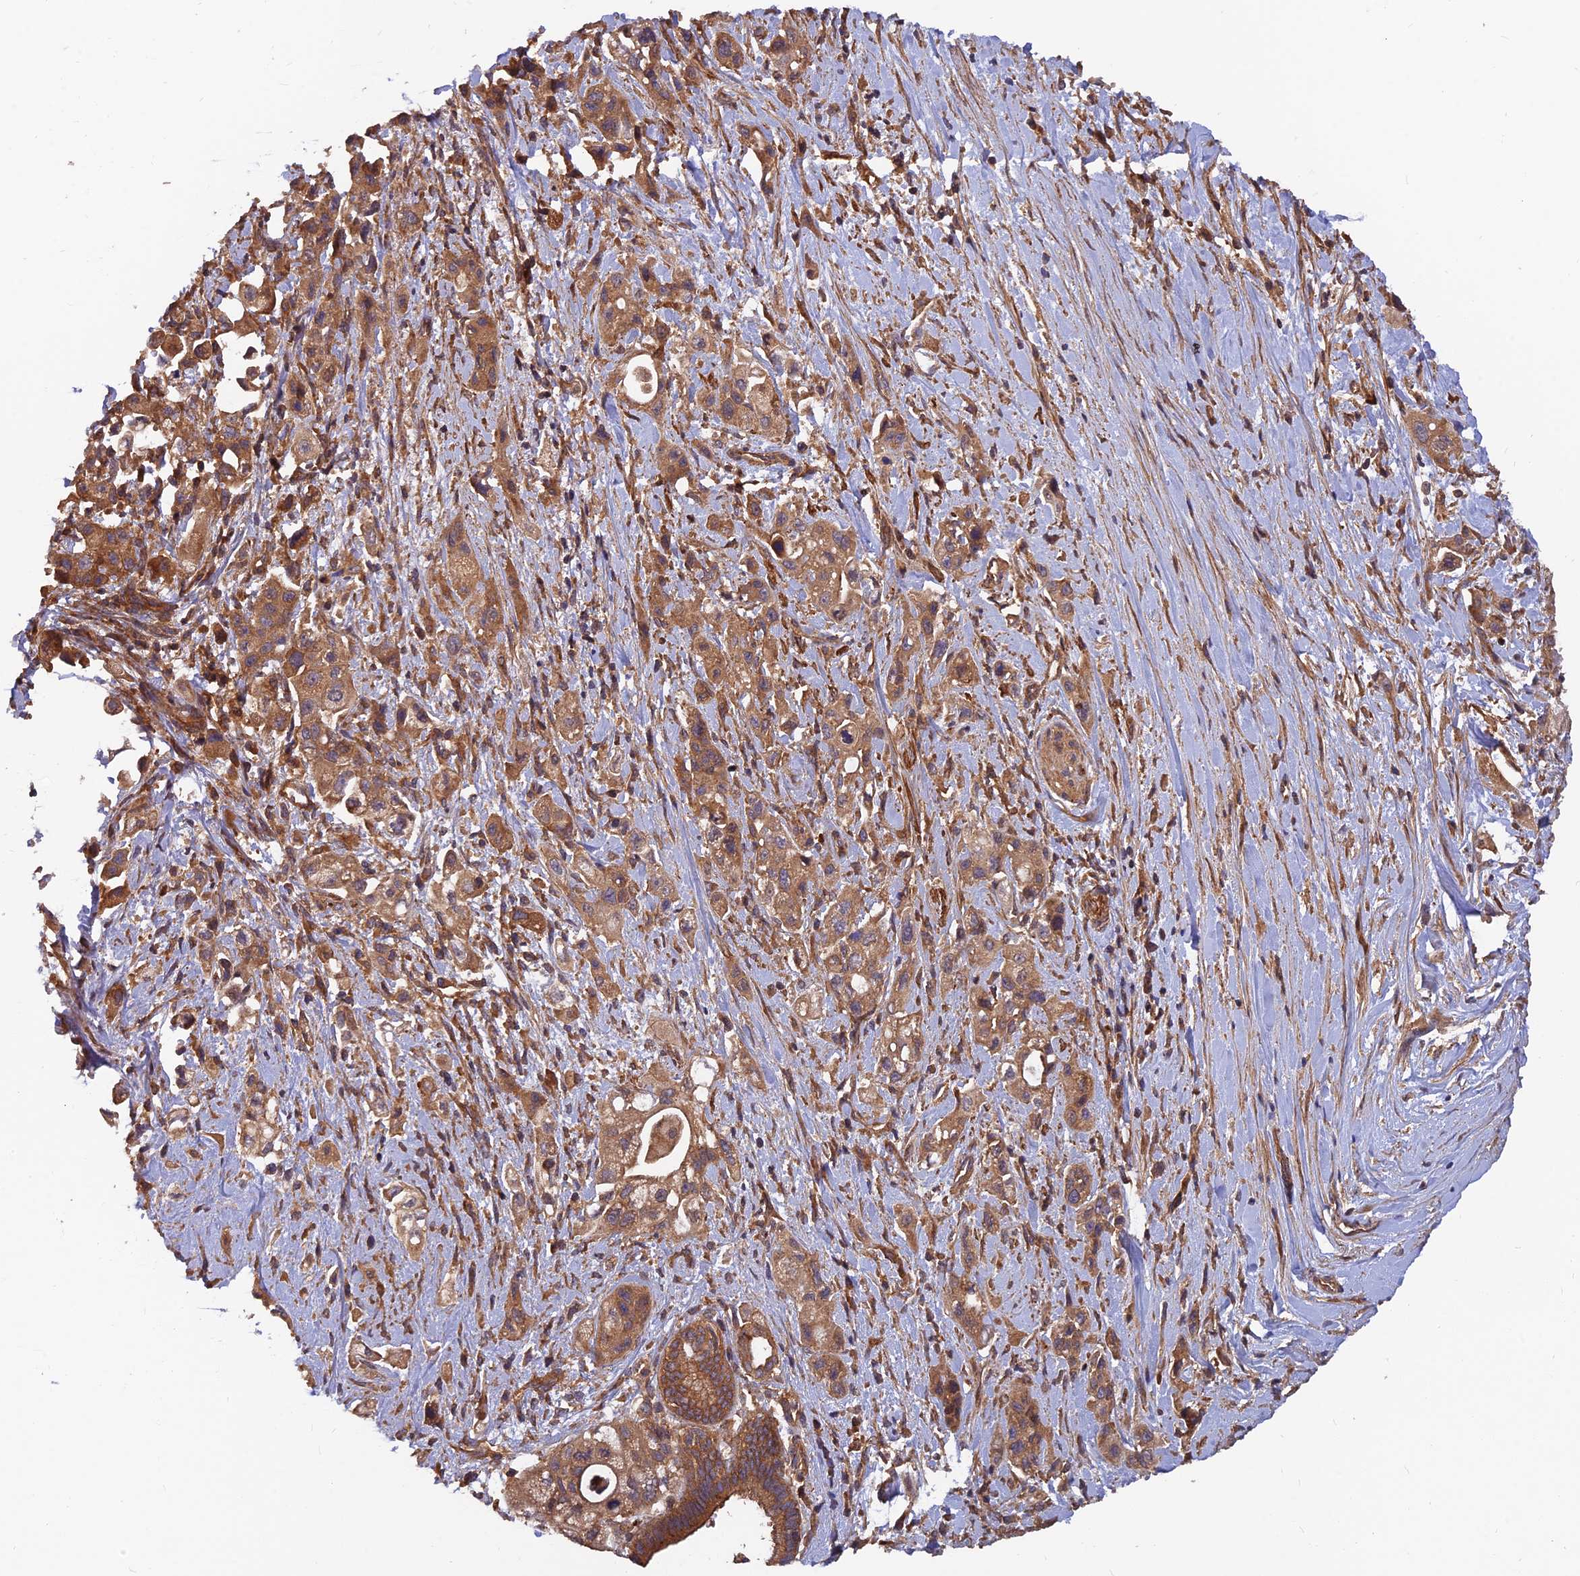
{"staining": {"intensity": "moderate", "quantity": ">75%", "location": "cytoplasmic/membranous"}, "tissue": "pancreatic cancer", "cell_type": "Tumor cells", "image_type": "cancer", "snomed": [{"axis": "morphology", "description": "Adenocarcinoma, NOS"}, {"axis": "topography", "description": "Pancreas"}], "caption": "An image of human adenocarcinoma (pancreatic) stained for a protein shows moderate cytoplasmic/membranous brown staining in tumor cells.", "gene": "RELCH", "patient": {"sex": "female", "age": 66}}